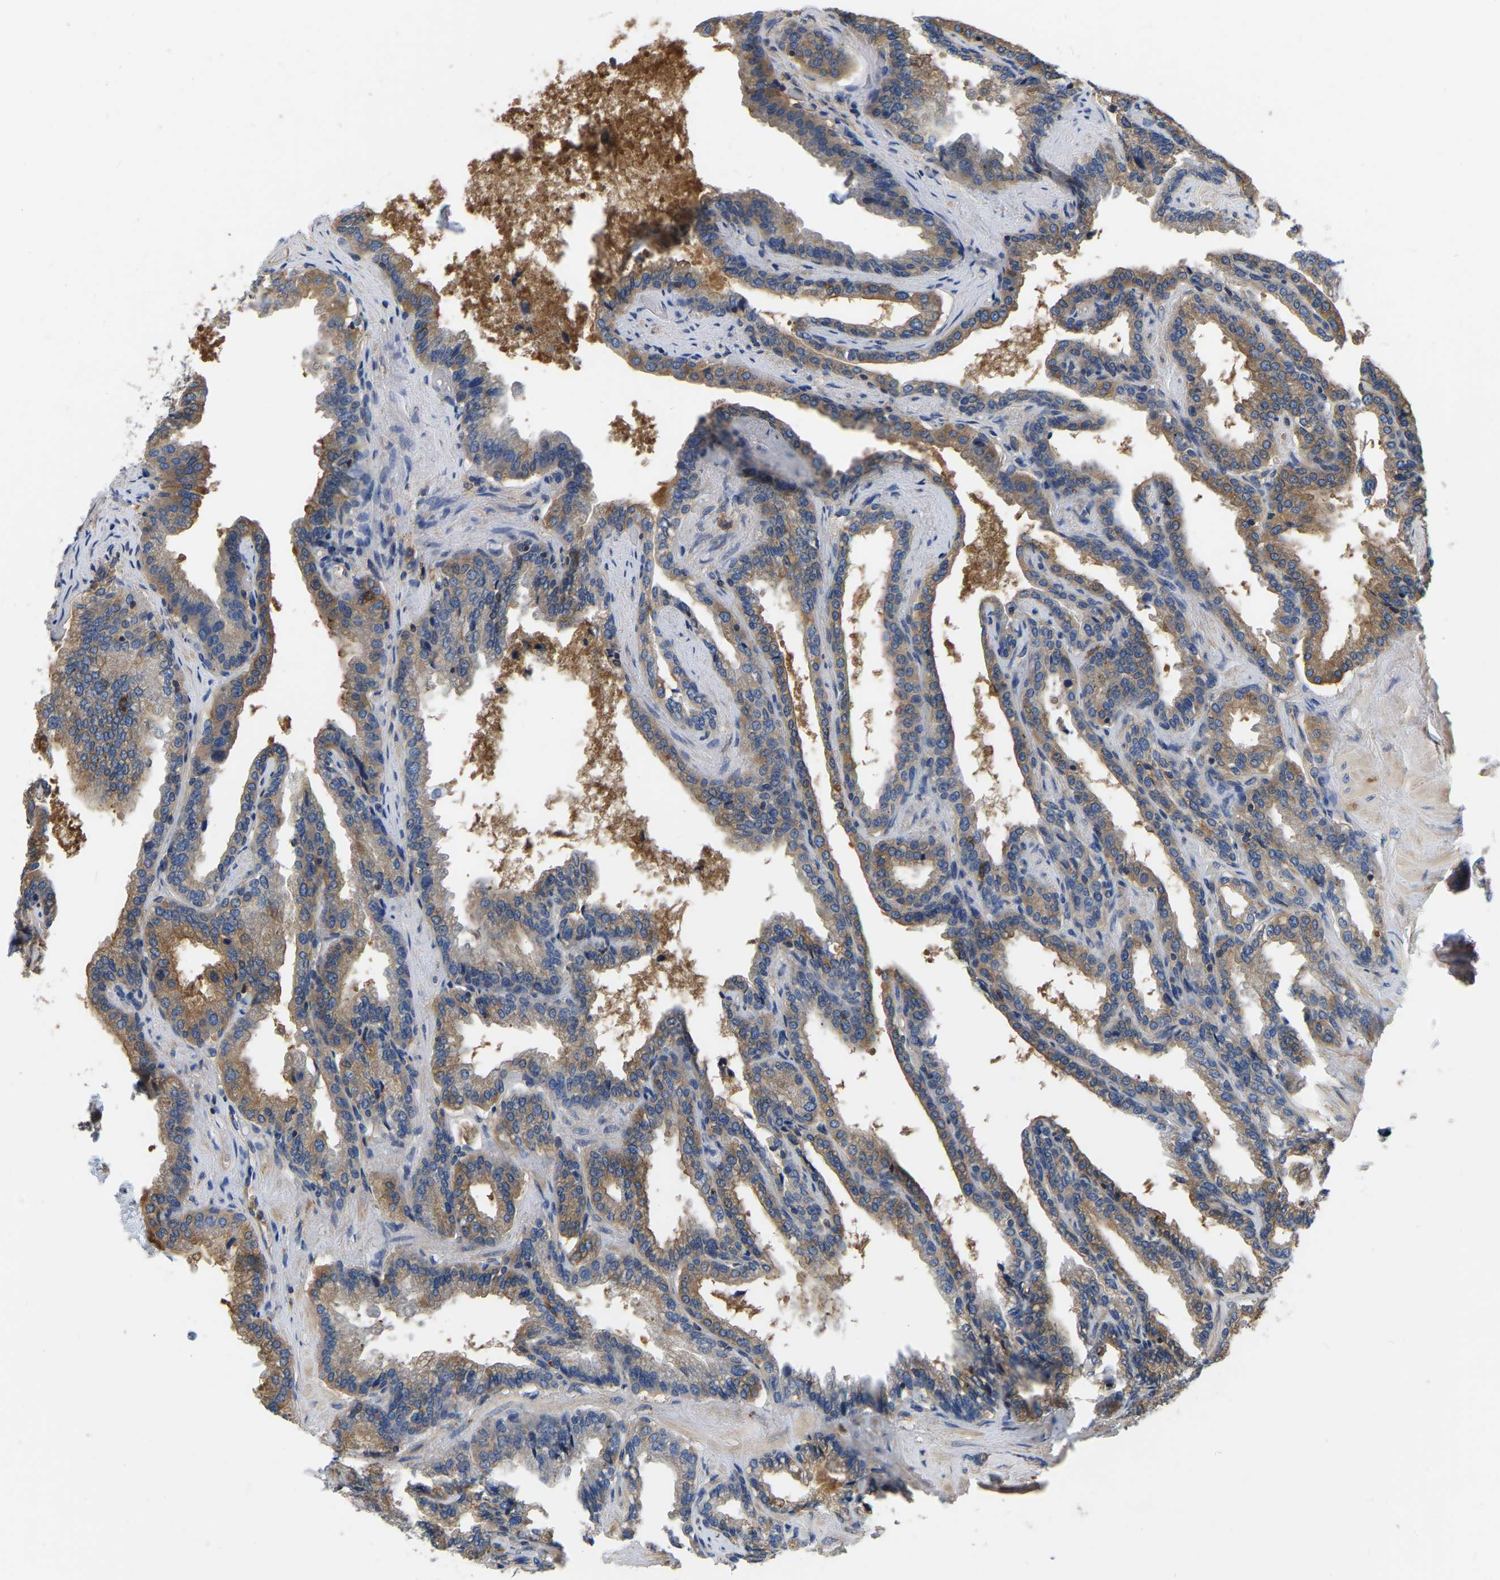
{"staining": {"intensity": "moderate", "quantity": ">75%", "location": "cytoplasmic/membranous"}, "tissue": "seminal vesicle", "cell_type": "Glandular cells", "image_type": "normal", "snomed": [{"axis": "morphology", "description": "Normal tissue, NOS"}, {"axis": "topography", "description": "Seminal veicle"}], "caption": "A brown stain labels moderate cytoplasmic/membranous positivity of a protein in glandular cells of normal seminal vesicle. (Stains: DAB (3,3'-diaminobenzidine) in brown, nuclei in blue, Microscopy: brightfield microscopy at high magnification).", "gene": "GARS1", "patient": {"sex": "male", "age": 46}}